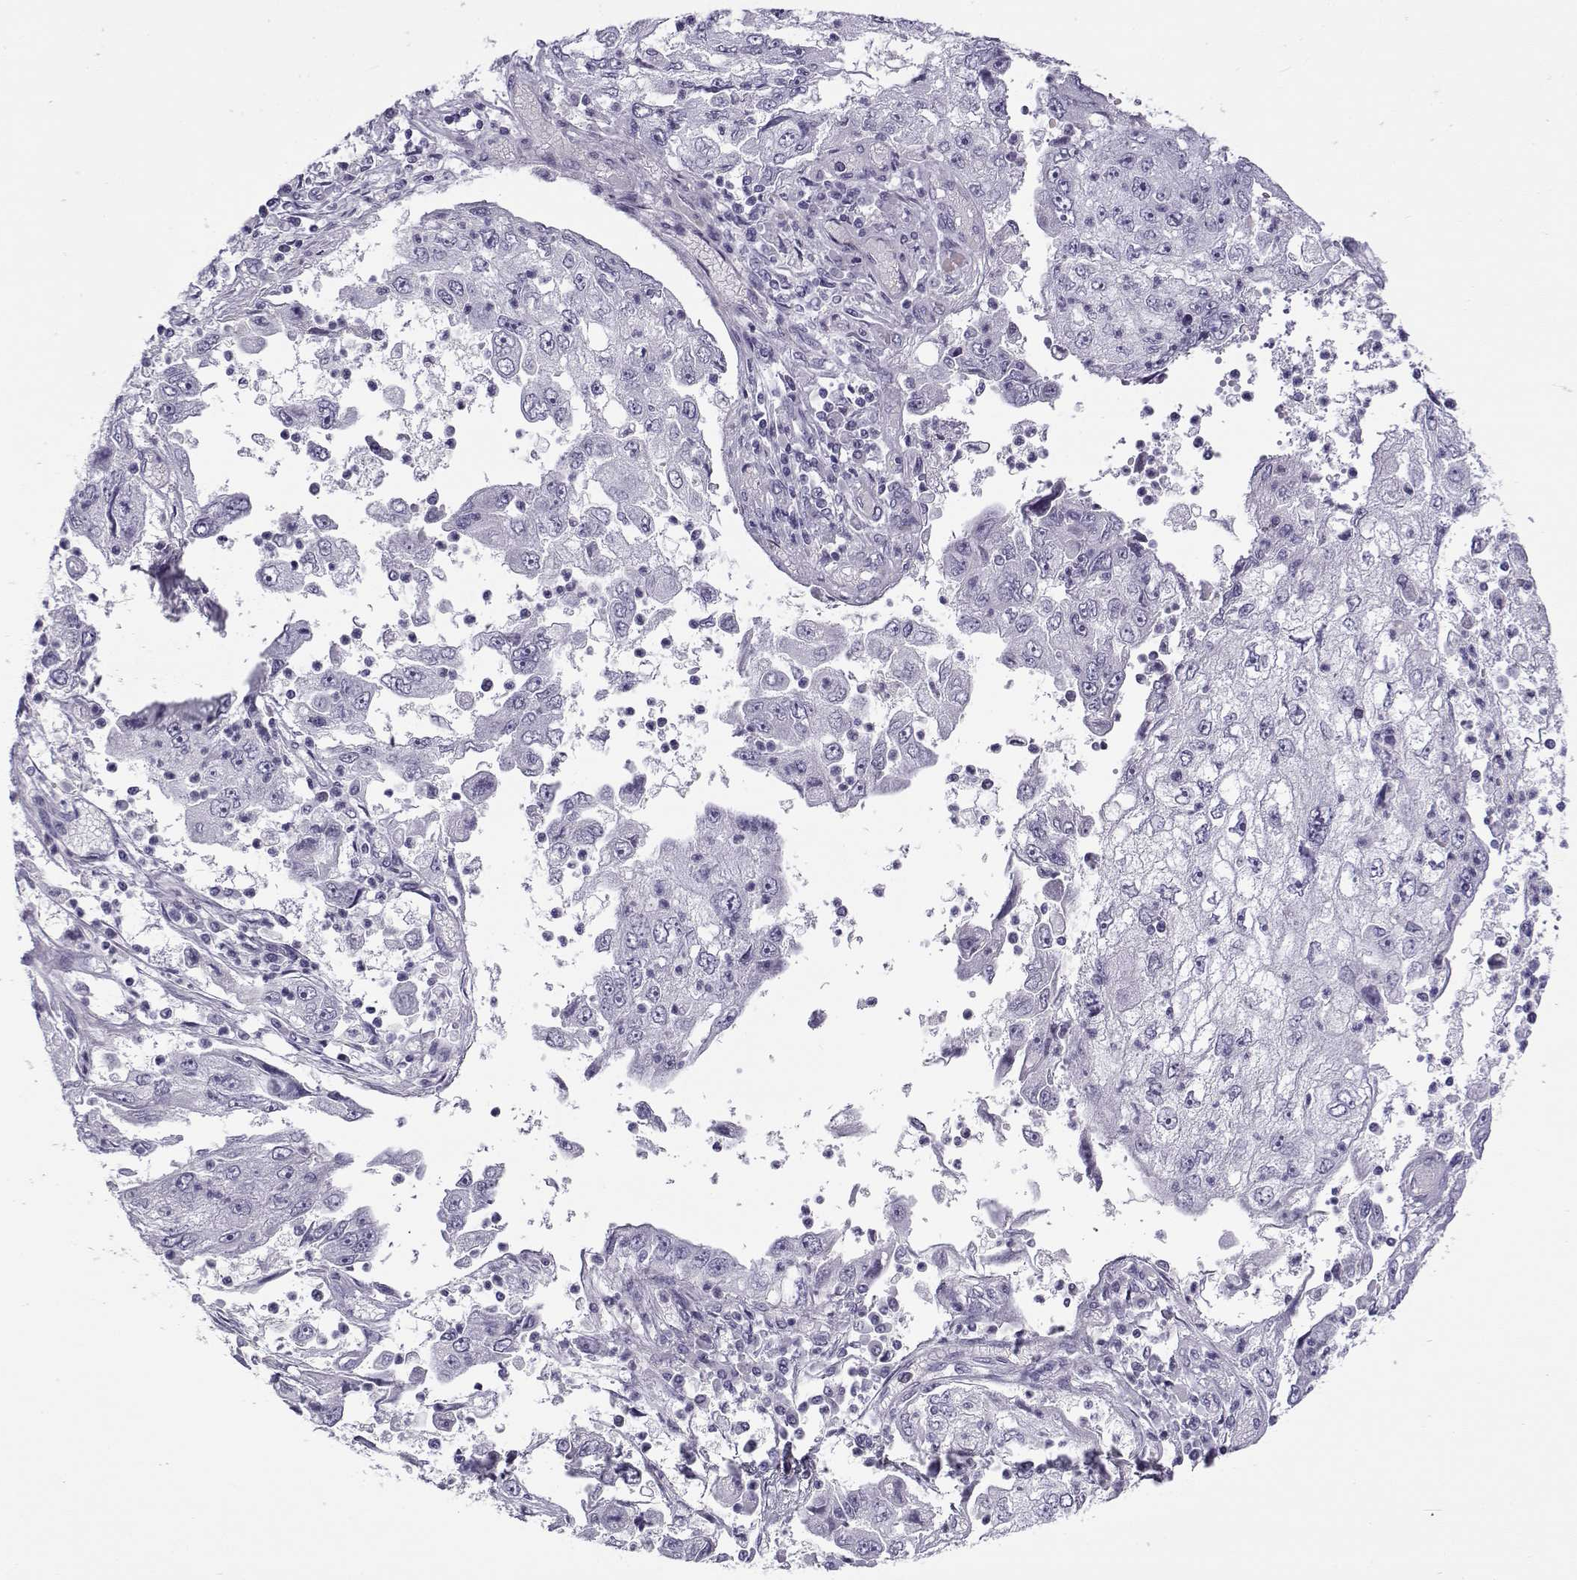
{"staining": {"intensity": "negative", "quantity": "none", "location": "none"}, "tissue": "cervical cancer", "cell_type": "Tumor cells", "image_type": "cancer", "snomed": [{"axis": "morphology", "description": "Squamous cell carcinoma, NOS"}, {"axis": "topography", "description": "Cervix"}], "caption": "Tumor cells are negative for protein expression in human squamous cell carcinoma (cervical).", "gene": "GTSF1L", "patient": {"sex": "female", "age": 36}}